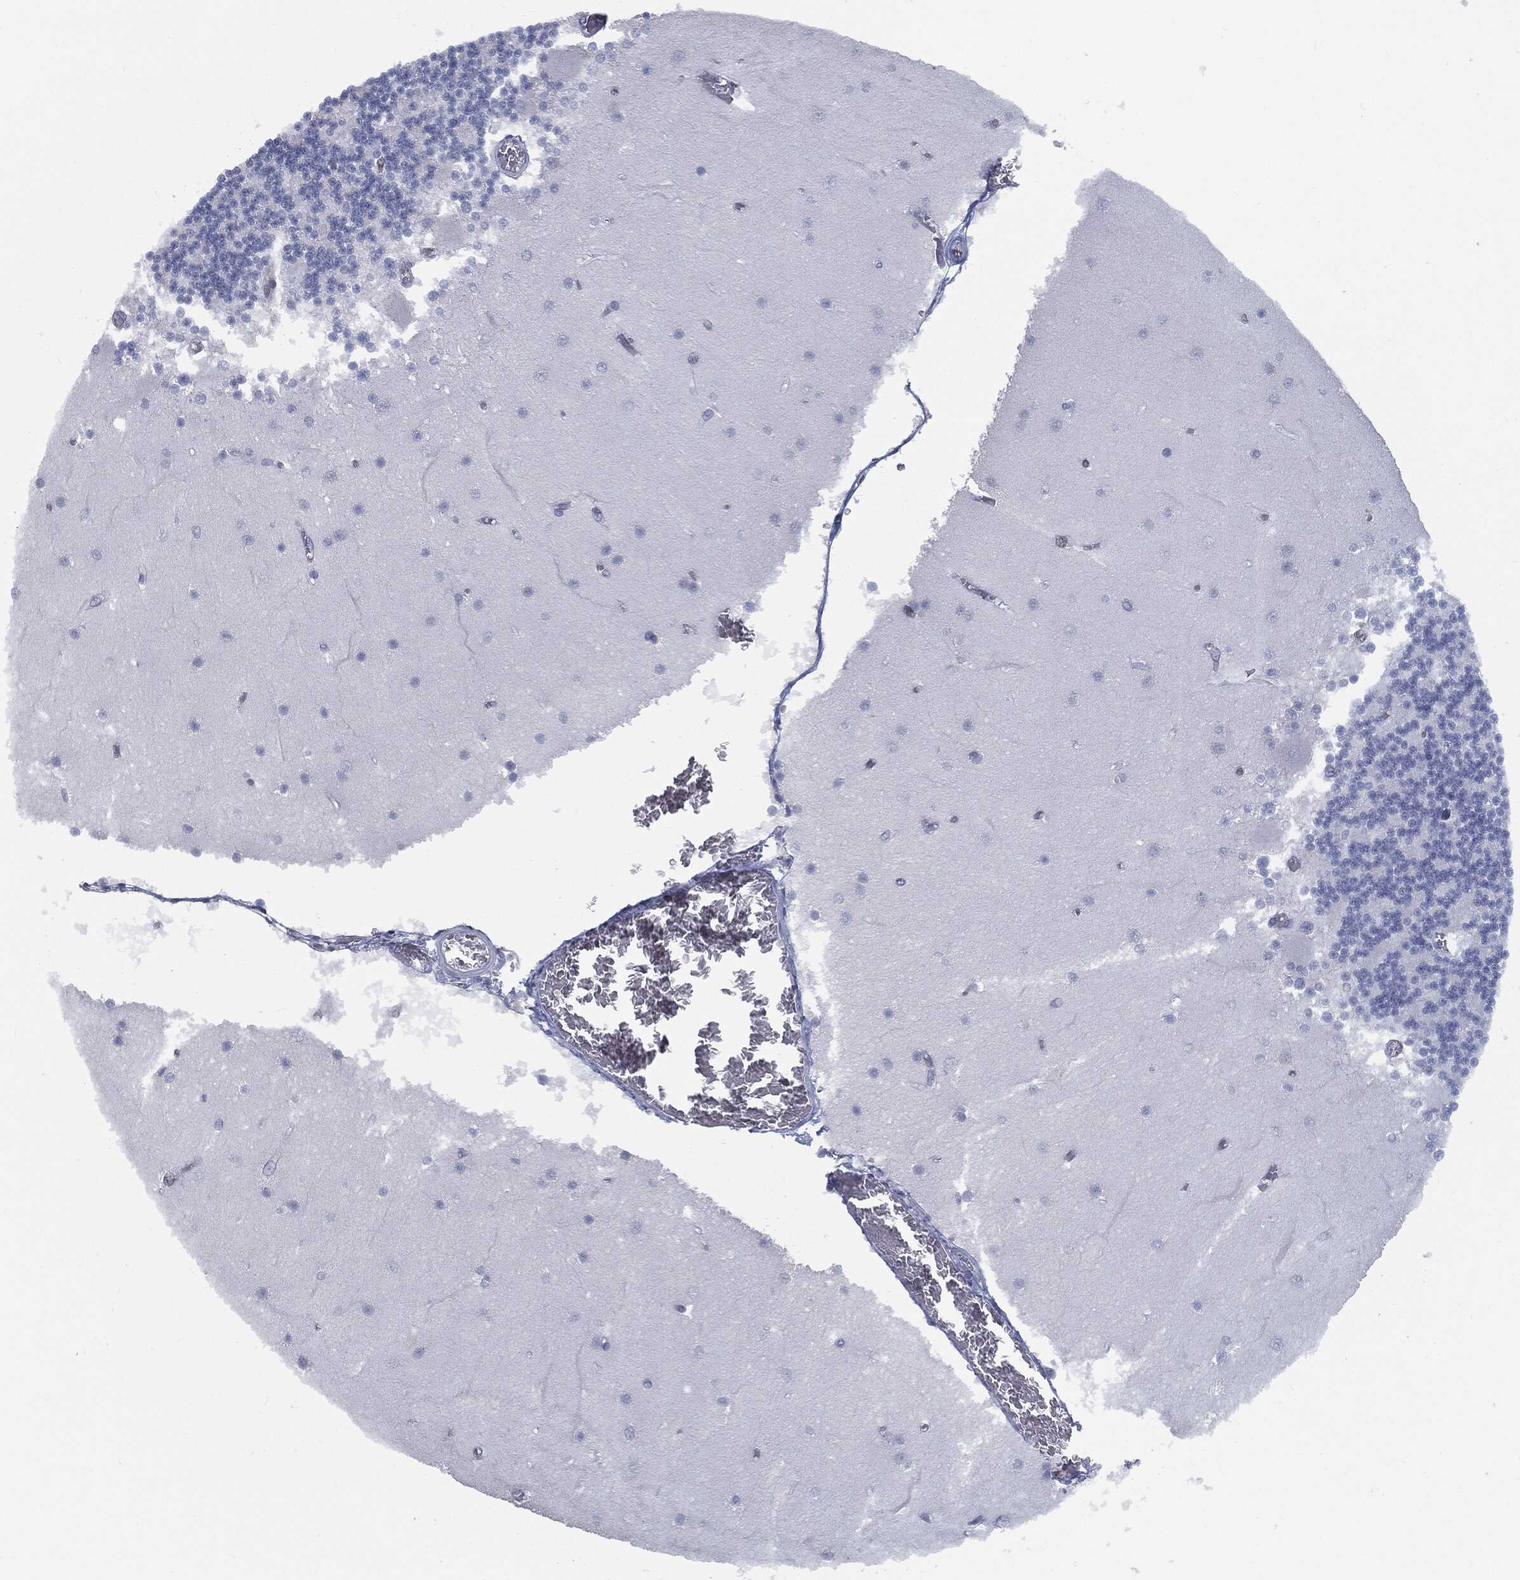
{"staining": {"intensity": "negative", "quantity": "none", "location": "none"}, "tissue": "cerebellum", "cell_type": "Cells in granular layer", "image_type": "normal", "snomed": [{"axis": "morphology", "description": "Normal tissue, NOS"}, {"axis": "topography", "description": "Cerebellum"}], "caption": "This image is of unremarkable cerebellum stained with immunohistochemistry (IHC) to label a protein in brown with the nuclei are counter-stained blue. There is no positivity in cells in granular layer.", "gene": "PROM1", "patient": {"sex": "female", "age": 28}}